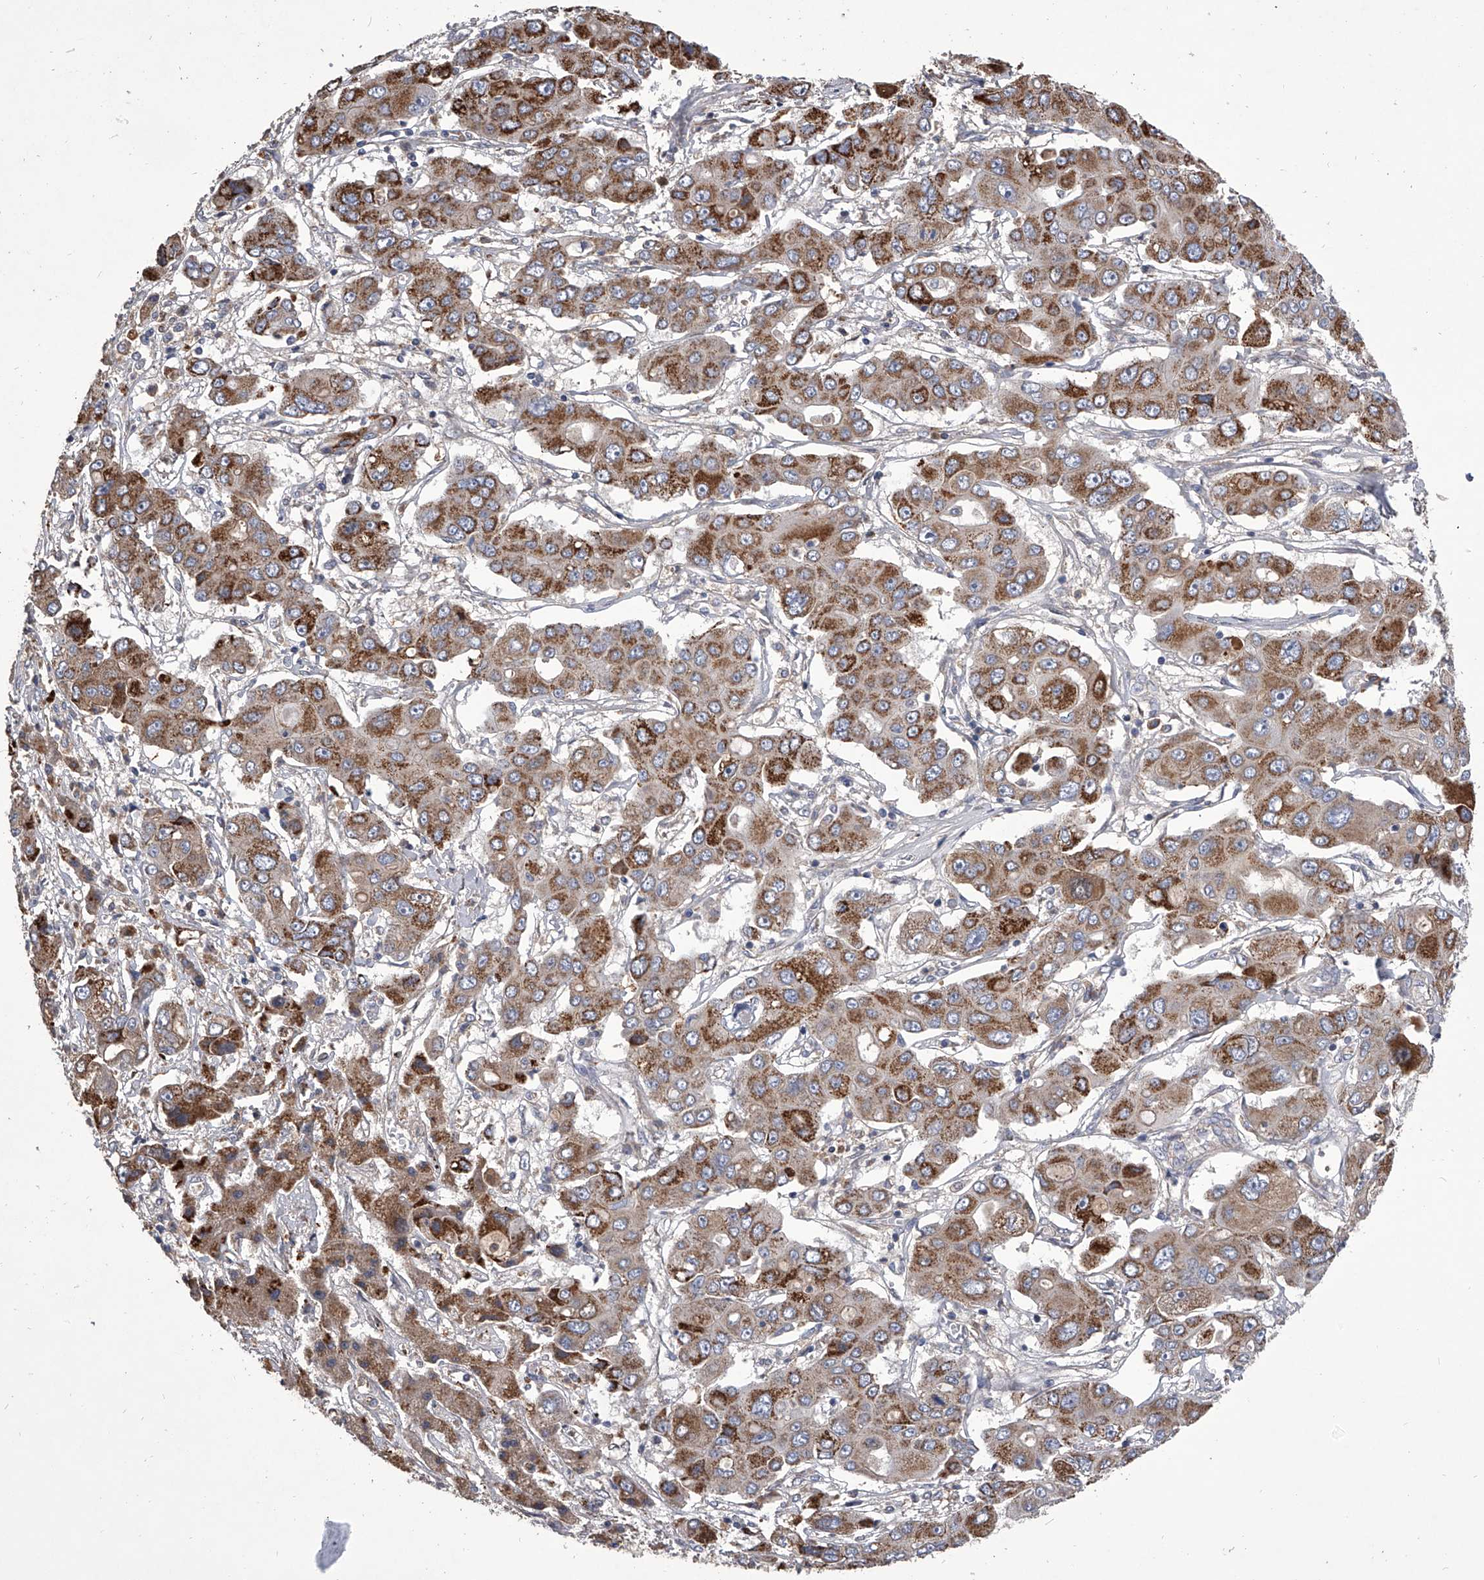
{"staining": {"intensity": "moderate", "quantity": ">75%", "location": "cytoplasmic/membranous"}, "tissue": "liver cancer", "cell_type": "Tumor cells", "image_type": "cancer", "snomed": [{"axis": "morphology", "description": "Cholangiocarcinoma"}, {"axis": "topography", "description": "Liver"}], "caption": "IHC of cholangiocarcinoma (liver) shows medium levels of moderate cytoplasmic/membranous staining in about >75% of tumor cells.", "gene": "NRP1", "patient": {"sex": "male", "age": 67}}